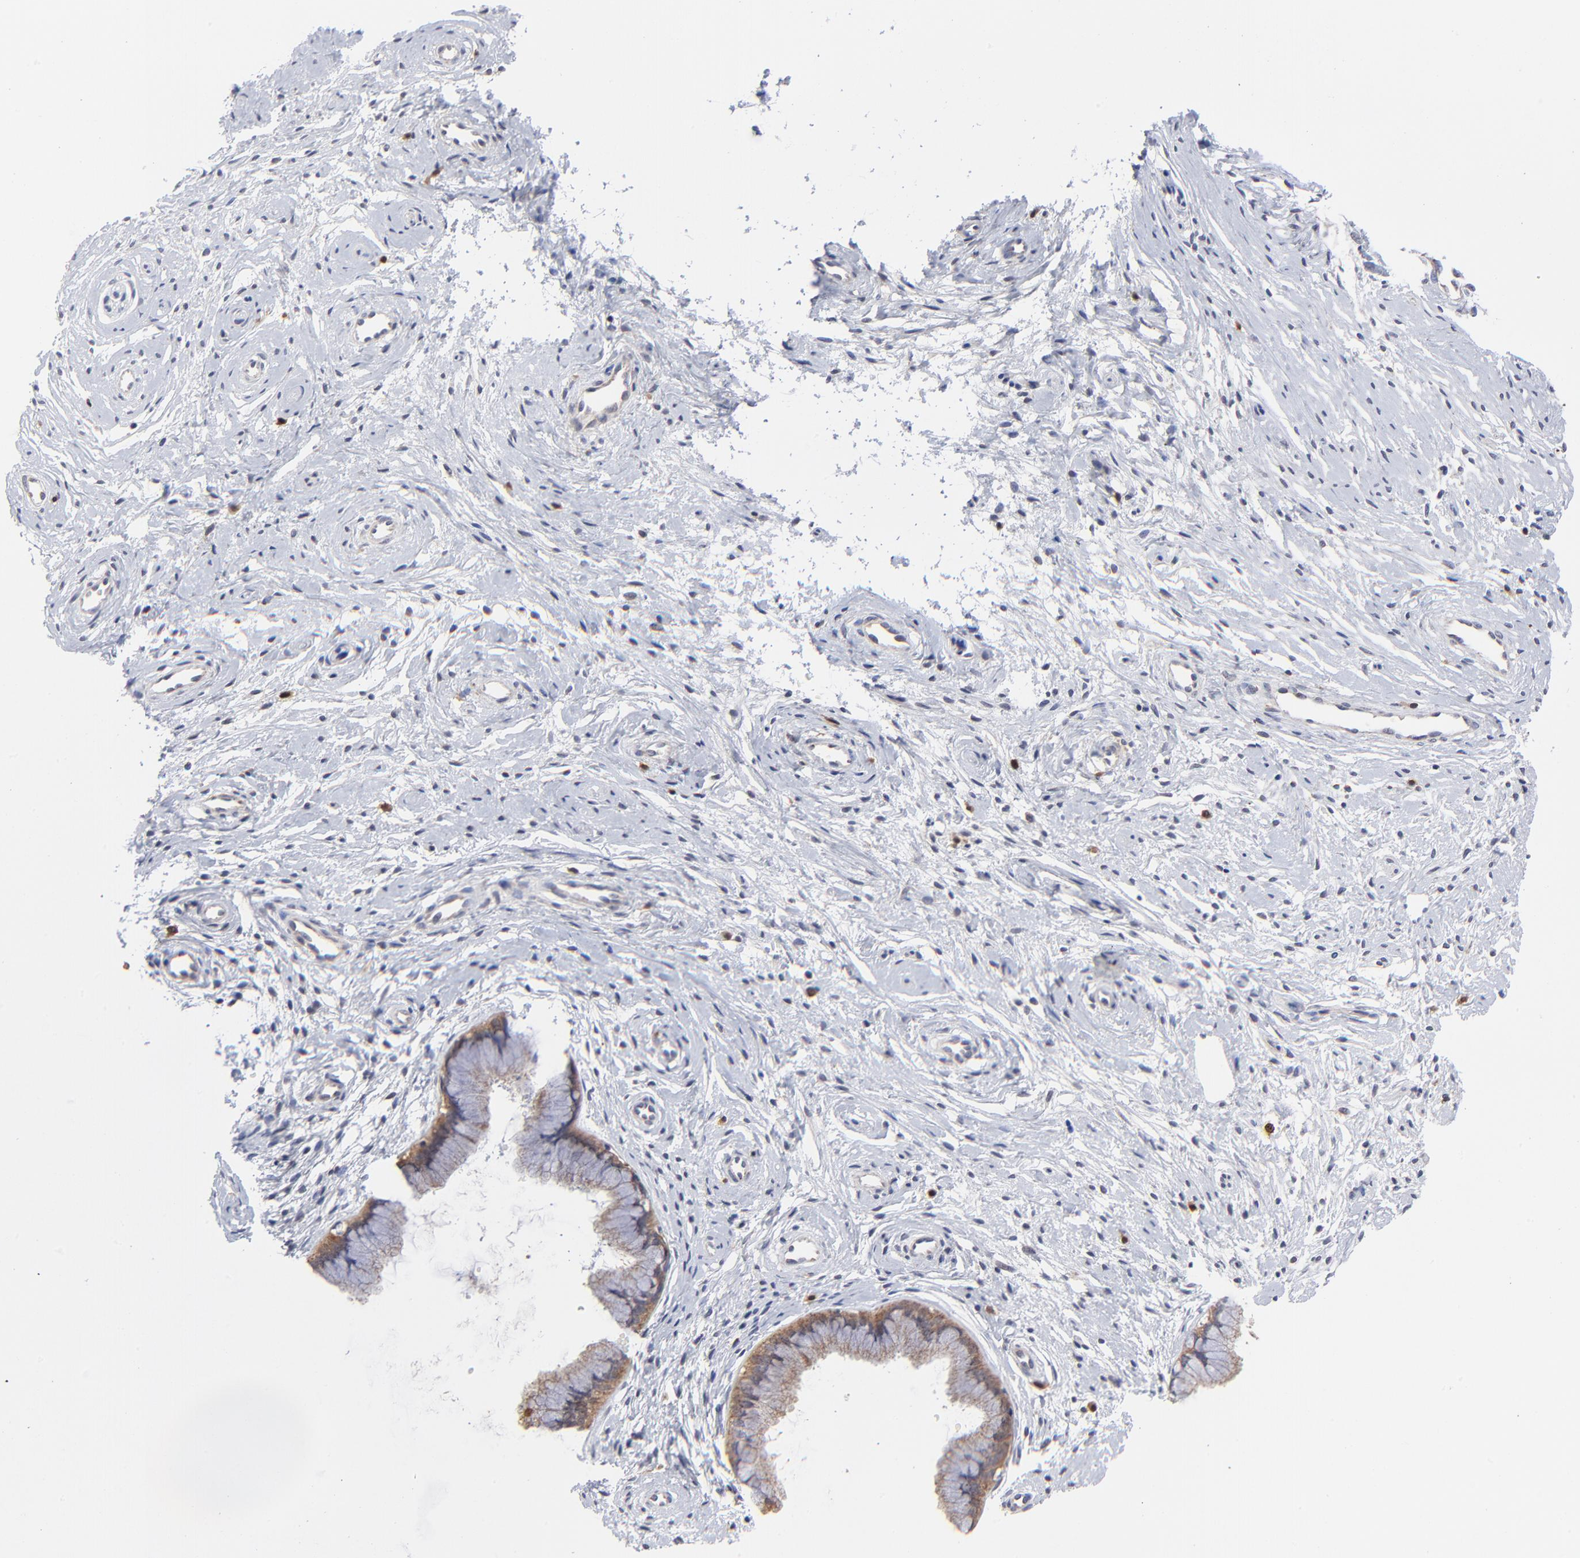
{"staining": {"intensity": "moderate", "quantity": "25%-75%", "location": "cytoplasmic/membranous"}, "tissue": "cervix", "cell_type": "Glandular cells", "image_type": "normal", "snomed": [{"axis": "morphology", "description": "Normal tissue, NOS"}, {"axis": "topography", "description": "Cervix"}], "caption": "DAB (3,3'-diaminobenzidine) immunohistochemical staining of normal cervix exhibits moderate cytoplasmic/membranous protein positivity in about 25%-75% of glandular cells. (DAB (3,3'-diaminobenzidine) = brown stain, brightfield microscopy at high magnification).", "gene": "FBXL12", "patient": {"sex": "female", "age": 39}}